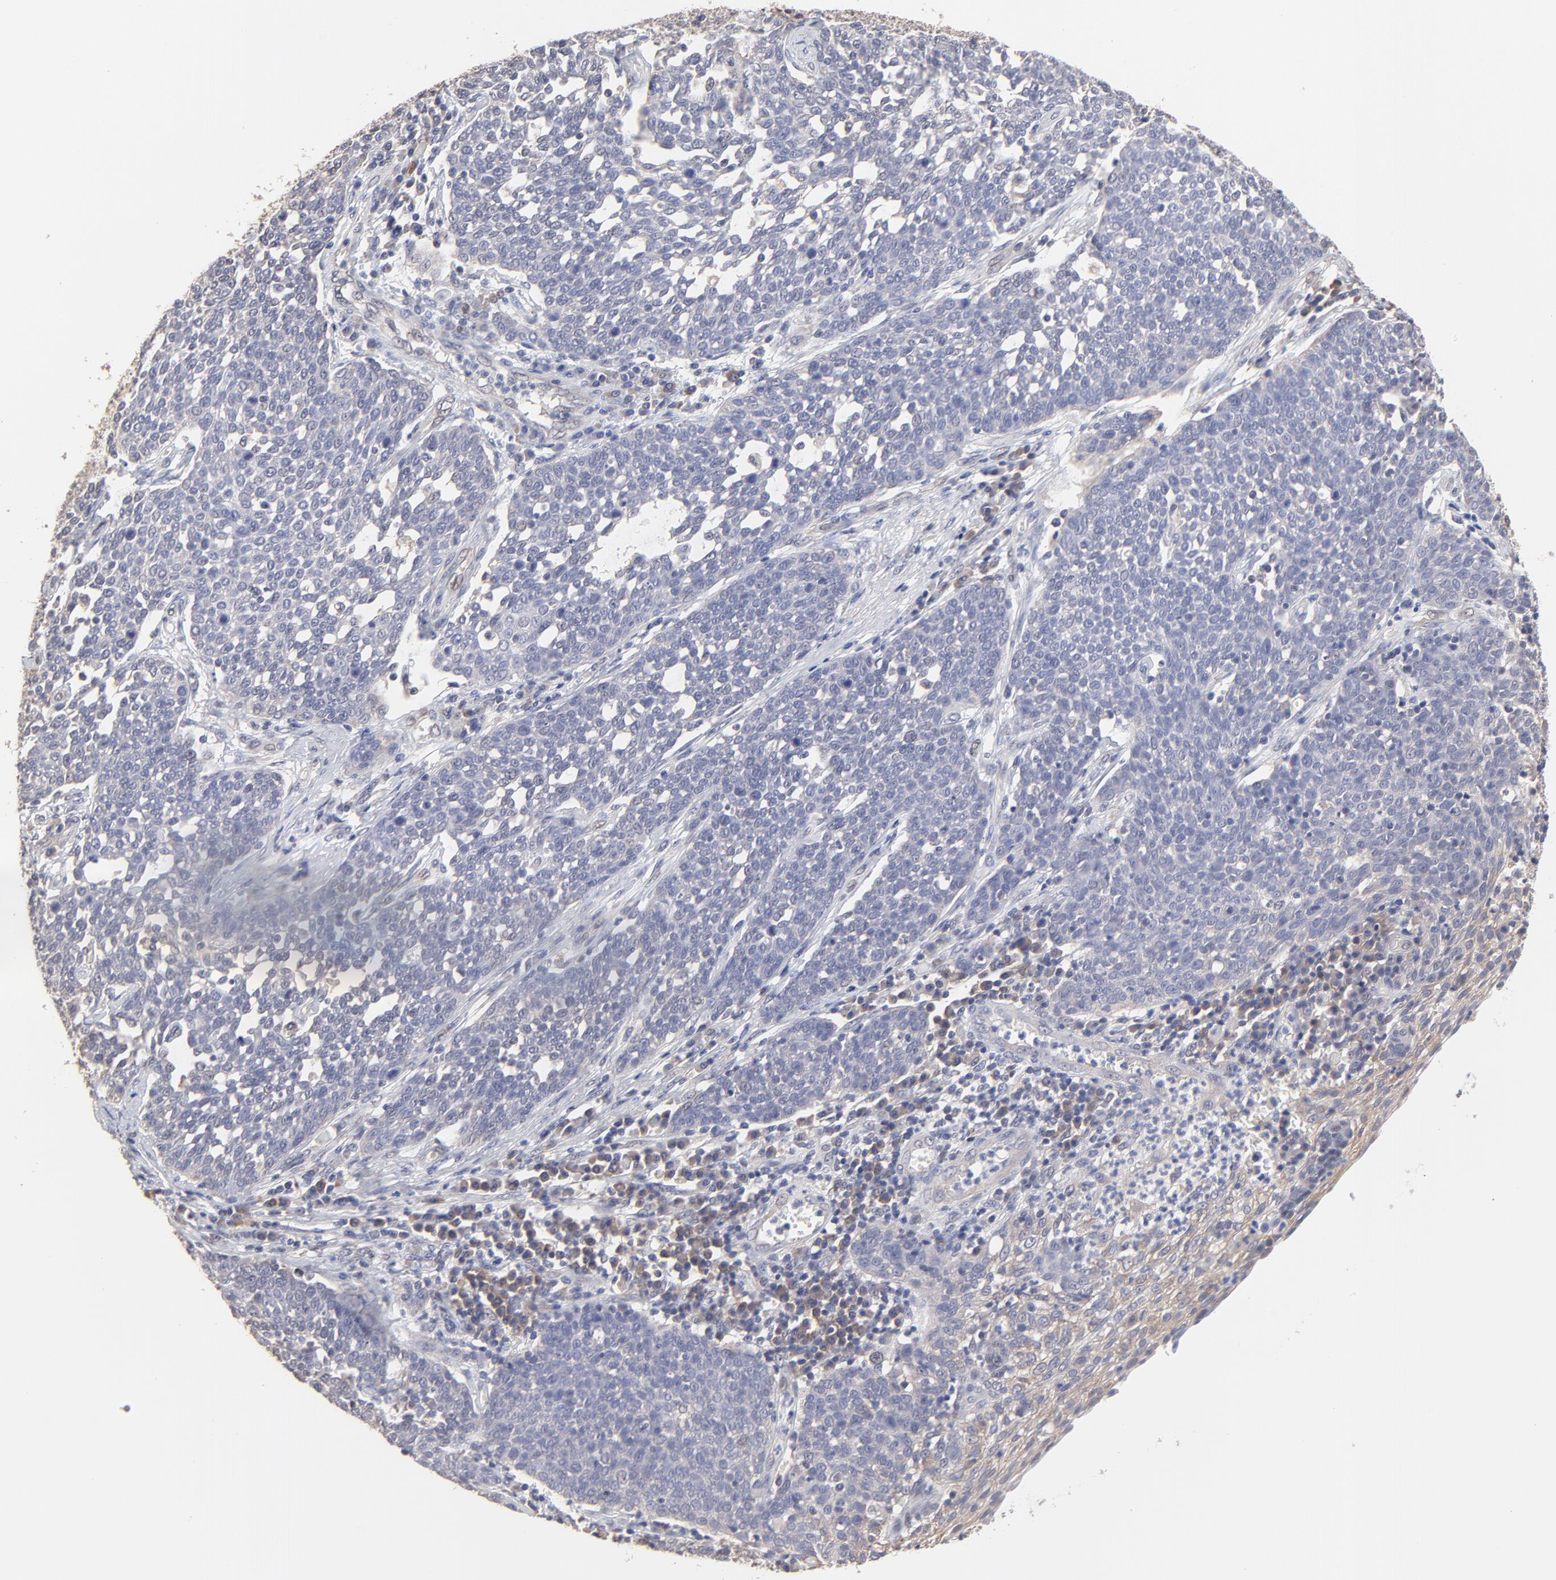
{"staining": {"intensity": "negative", "quantity": "none", "location": "none"}, "tissue": "cervical cancer", "cell_type": "Tumor cells", "image_type": "cancer", "snomed": [{"axis": "morphology", "description": "Squamous cell carcinoma, NOS"}, {"axis": "topography", "description": "Cervix"}], "caption": "High magnification brightfield microscopy of cervical squamous cell carcinoma stained with DAB (brown) and counterstained with hematoxylin (blue): tumor cells show no significant expression.", "gene": "CCT2", "patient": {"sex": "female", "age": 34}}